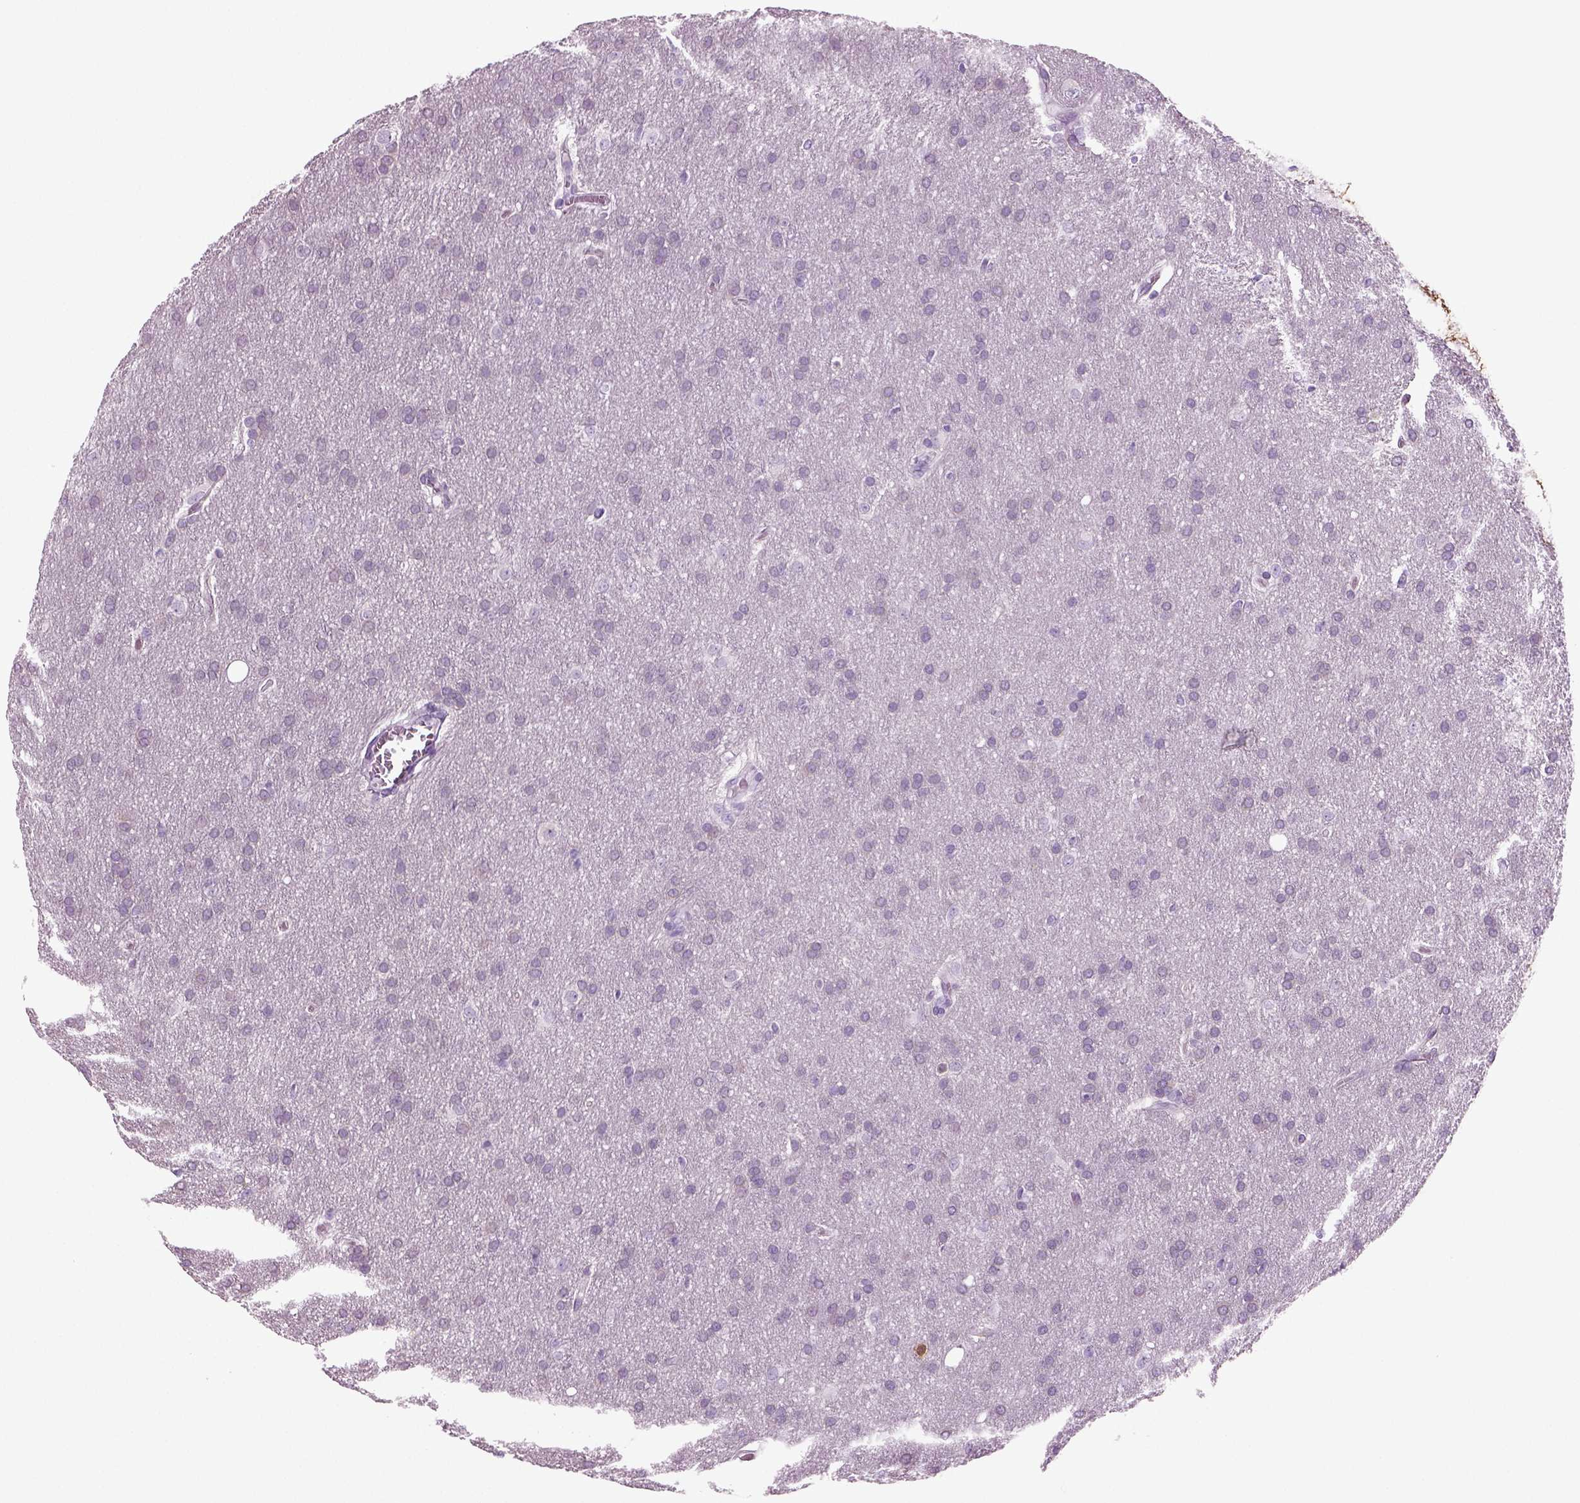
{"staining": {"intensity": "negative", "quantity": "none", "location": "none"}, "tissue": "glioma", "cell_type": "Tumor cells", "image_type": "cancer", "snomed": [{"axis": "morphology", "description": "Glioma, malignant, Low grade"}, {"axis": "topography", "description": "Brain"}], "caption": "Immunohistochemical staining of human glioma demonstrates no significant positivity in tumor cells.", "gene": "CRABP1", "patient": {"sex": "female", "age": 32}}